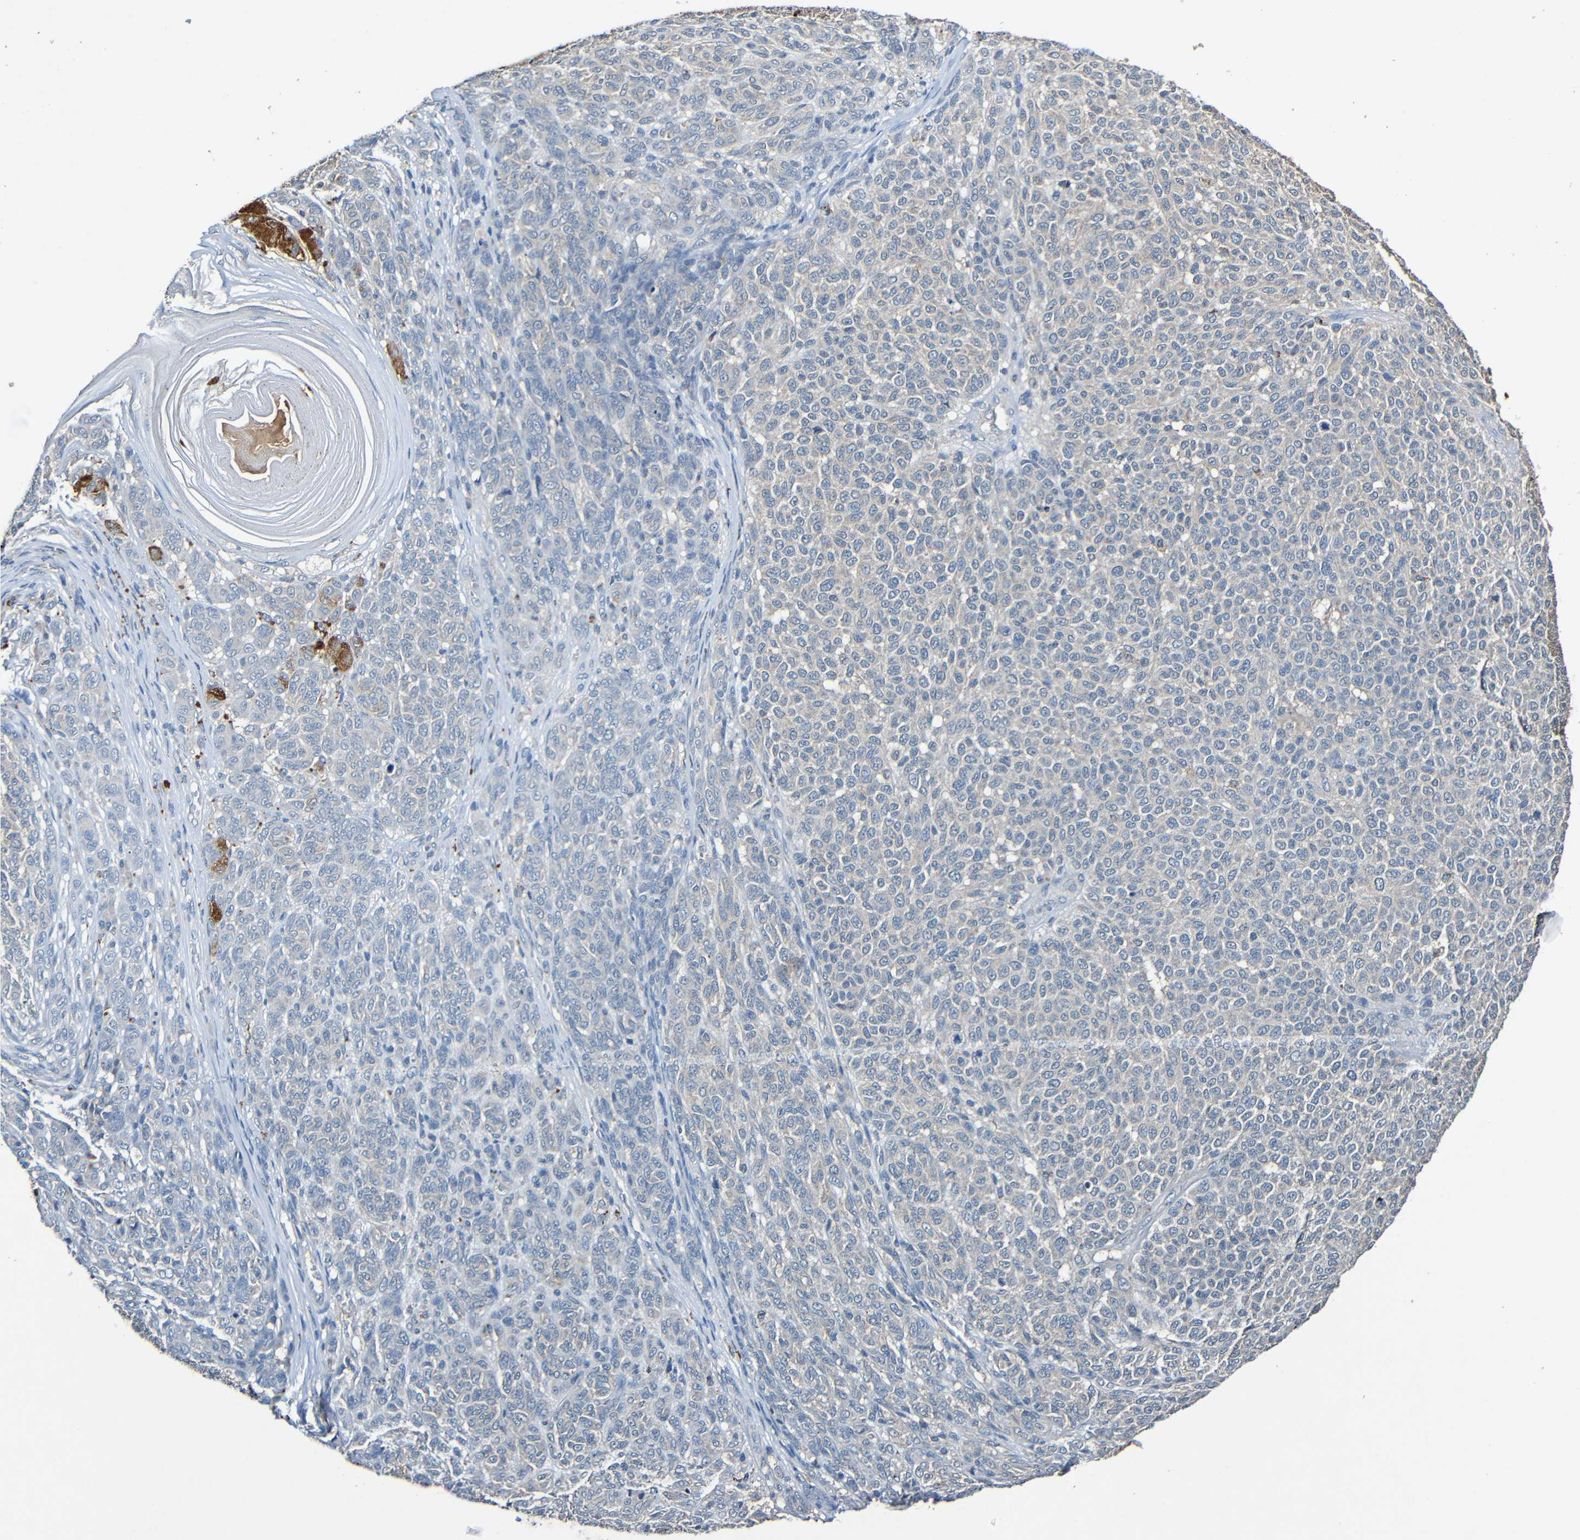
{"staining": {"intensity": "negative", "quantity": "none", "location": "none"}, "tissue": "melanoma", "cell_type": "Tumor cells", "image_type": "cancer", "snomed": [{"axis": "morphology", "description": "Malignant melanoma, NOS"}, {"axis": "topography", "description": "Skin"}], "caption": "Immunohistochemistry photomicrograph of malignant melanoma stained for a protein (brown), which shows no expression in tumor cells.", "gene": "LRRC70", "patient": {"sex": "male", "age": 59}}